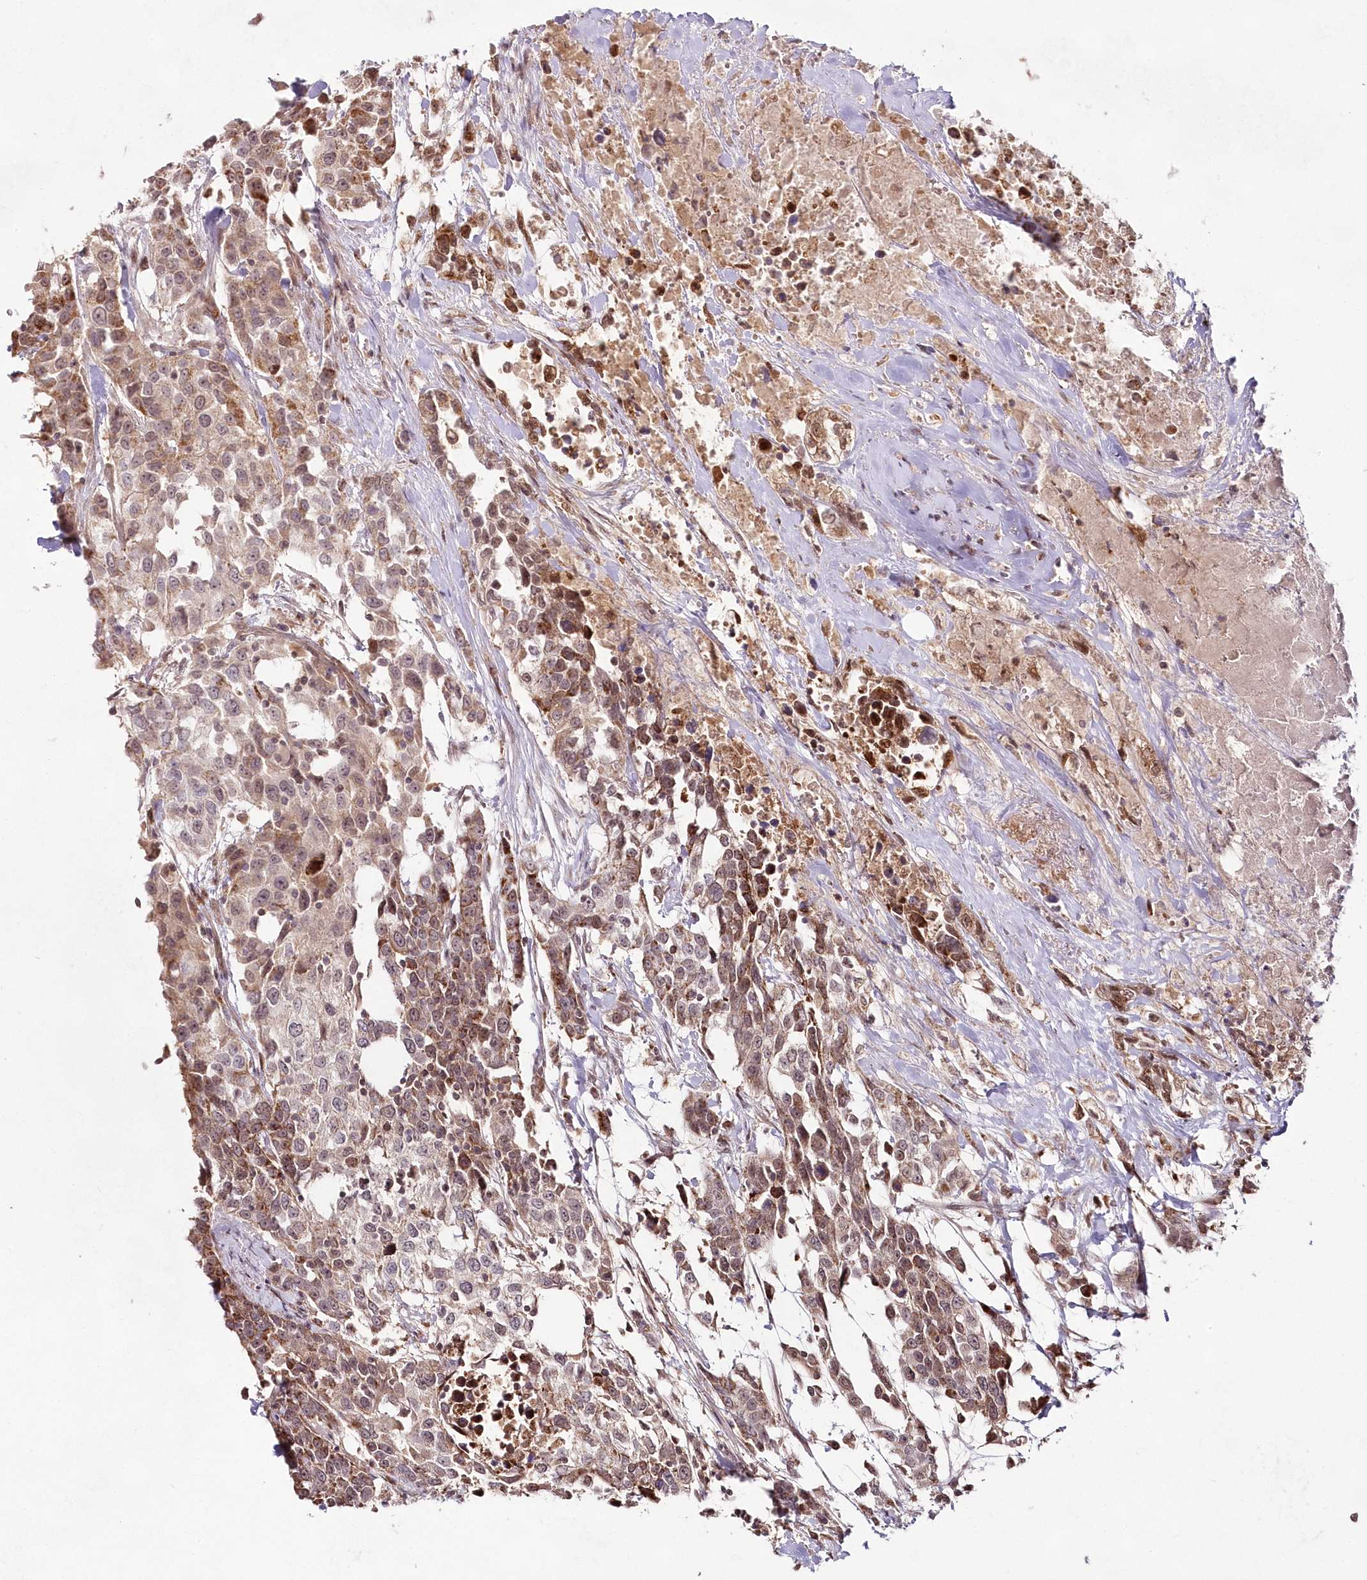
{"staining": {"intensity": "moderate", "quantity": "<25%", "location": "cytoplasmic/membranous"}, "tissue": "urothelial cancer", "cell_type": "Tumor cells", "image_type": "cancer", "snomed": [{"axis": "morphology", "description": "Urothelial carcinoma, High grade"}, {"axis": "topography", "description": "Urinary bladder"}], "caption": "Protein staining exhibits moderate cytoplasmic/membranous positivity in approximately <25% of tumor cells in urothelial cancer.", "gene": "IMPA1", "patient": {"sex": "female", "age": 80}}